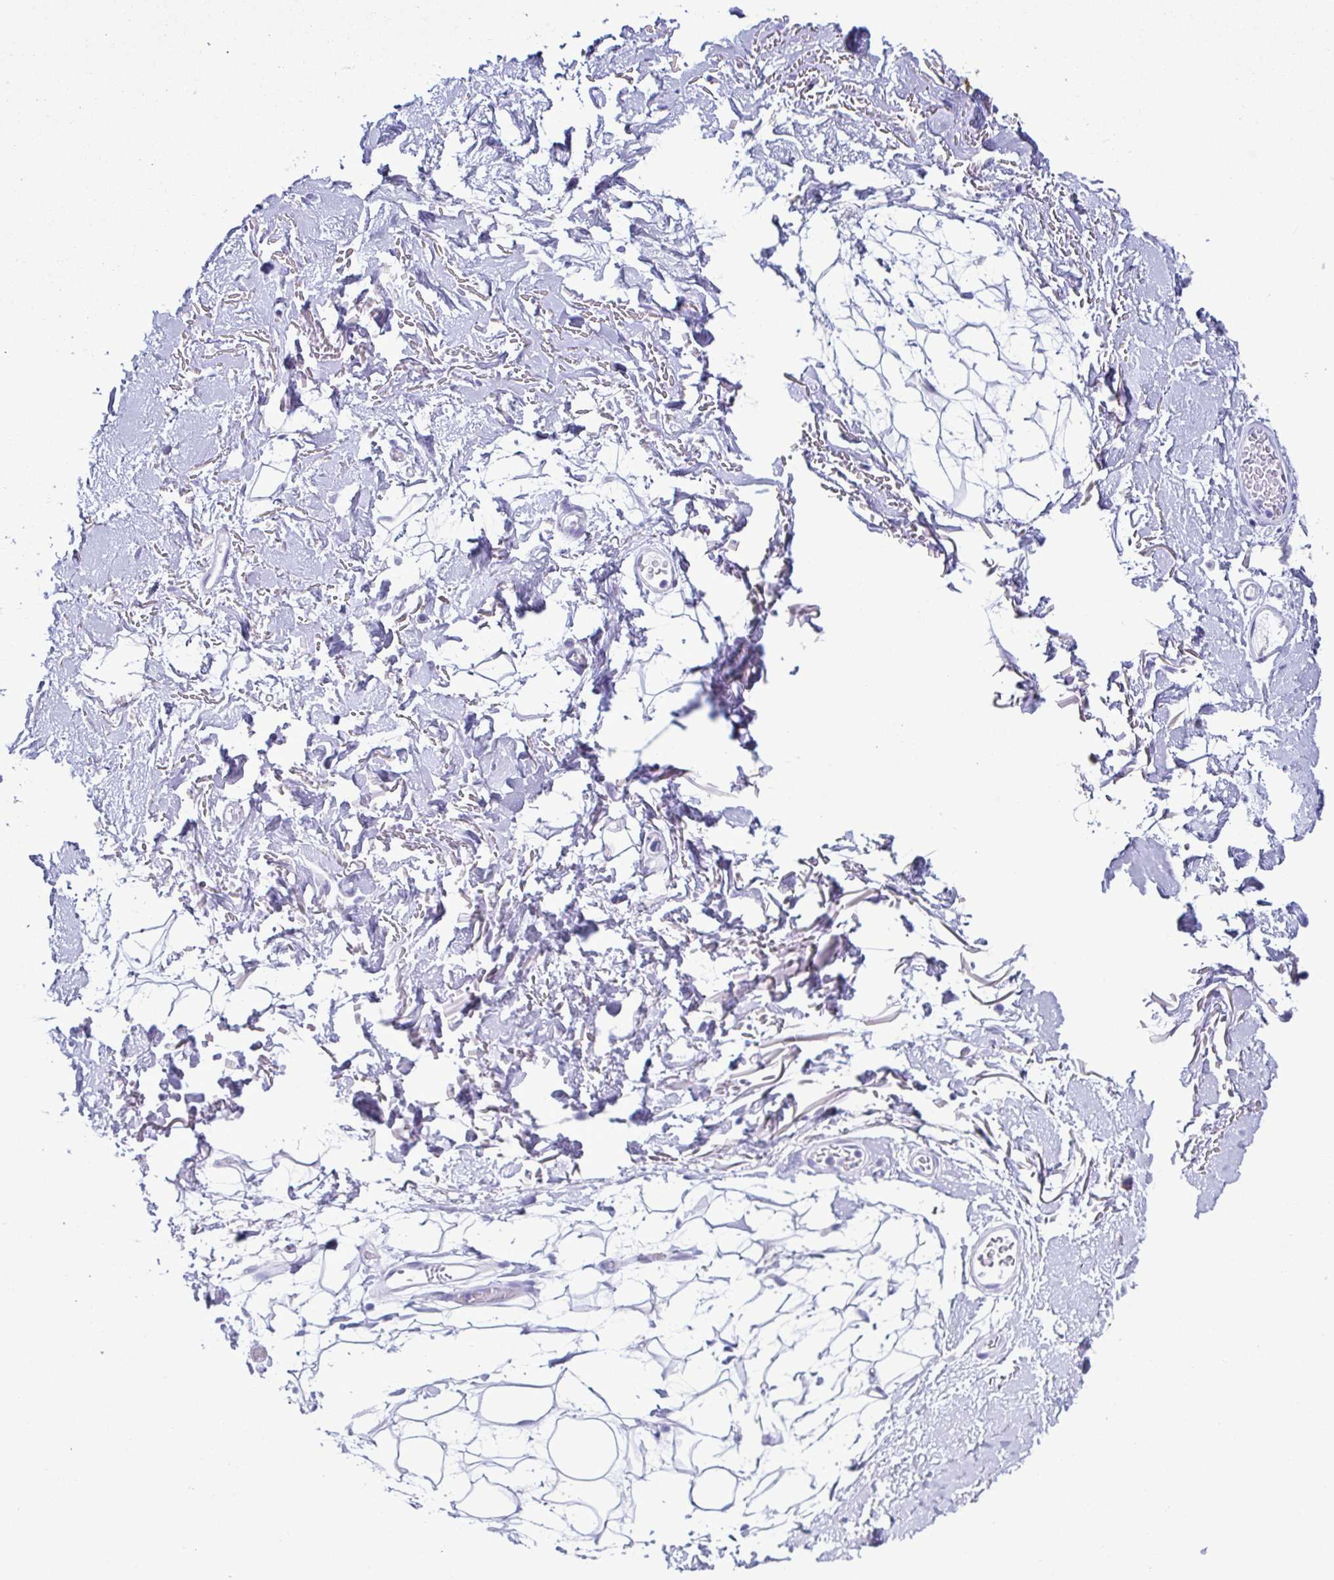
{"staining": {"intensity": "negative", "quantity": "none", "location": "none"}, "tissue": "adipose tissue", "cell_type": "Adipocytes", "image_type": "normal", "snomed": [{"axis": "morphology", "description": "Normal tissue, NOS"}, {"axis": "topography", "description": "Anal"}, {"axis": "topography", "description": "Peripheral nerve tissue"}], "caption": "Immunohistochemistry (IHC) histopathology image of unremarkable adipose tissue: human adipose tissue stained with DAB (3,3'-diaminobenzidine) reveals no significant protein staining in adipocytes.", "gene": "LTF", "patient": {"sex": "male", "age": 78}}